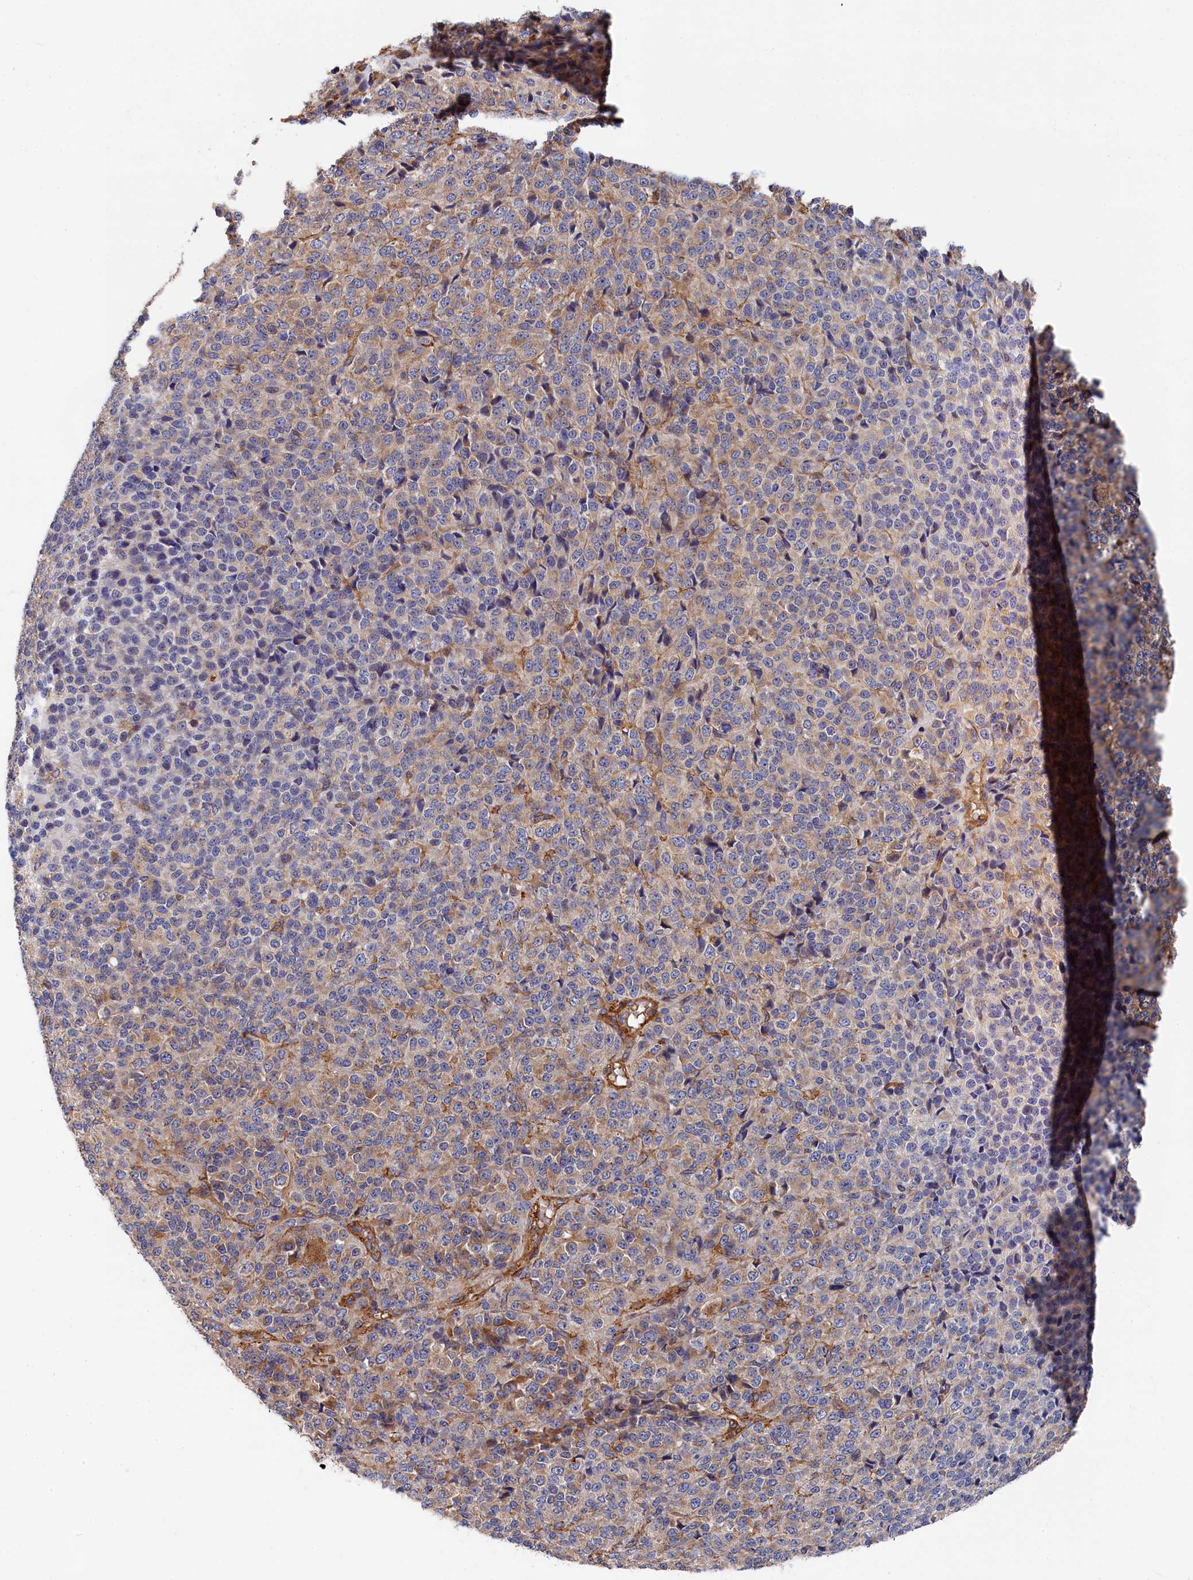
{"staining": {"intensity": "weak", "quantity": "25%-75%", "location": "cytoplasmic/membranous"}, "tissue": "melanoma", "cell_type": "Tumor cells", "image_type": "cancer", "snomed": [{"axis": "morphology", "description": "Malignant melanoma, Metastatic site"}, {"axis": "topography", "description": "Brain"}], "caption": "The histopathology image exhibits immunohistochemical staining of melanoma. There is weak cytoplasmic/membranous positivity is appreciated in approximately 25%-75% of tumor cells. Immunohistochemistry stains the protein of interest in brown and the nuclei are stained blue.", "gene": "LDHD", "patient": {"sex": "female", "age": 56}}